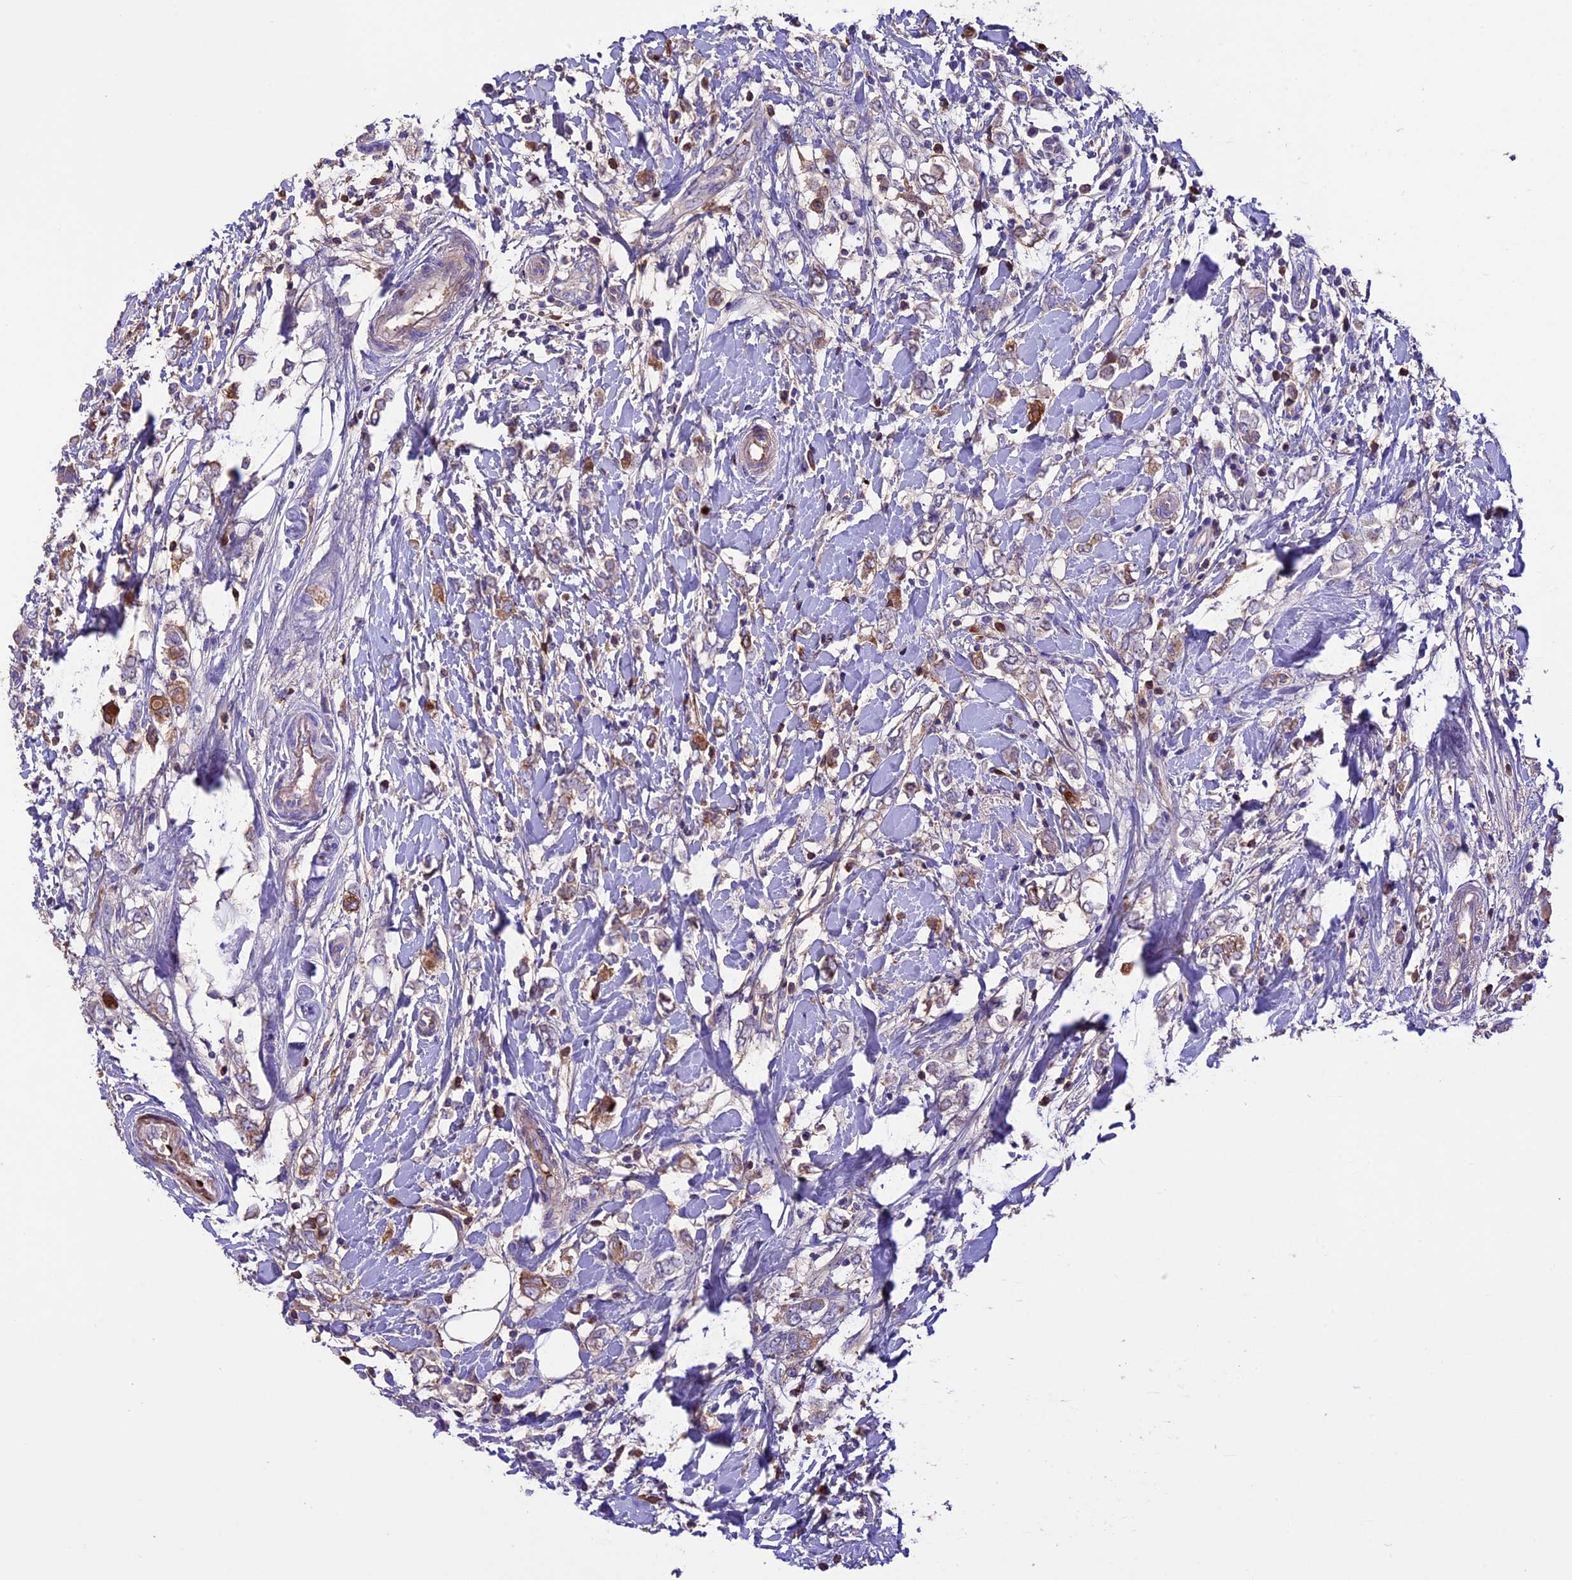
{"staining": {"intensity": "moderate", "quantity": "<25%", "location": "cytoplasmic/membranous"}, "tissue": "breast cancer", "cell_type": "Tumor cells", "image_type": "cancer", "snomed": [{"axis": "morphology", "description": "Normal tissue, NOS"}, {"axis": "morphology", "description": "Lobular carcinoma"}, {"axis": "topography", "description": "Breast"}], "caption": "IHC (DAB (3,3'-diaminobenzidine)) staining of breast lobular carcinoma displays moderate cytoplasmic/membranous protein positivity in approximately <25% of tumor cells. Immunohistochemistry (ihc) stains the protein in brown and the nuclei are stained blue.", "gene": "TCP11L2", "patient": {"sex": "female", "age": 47}}